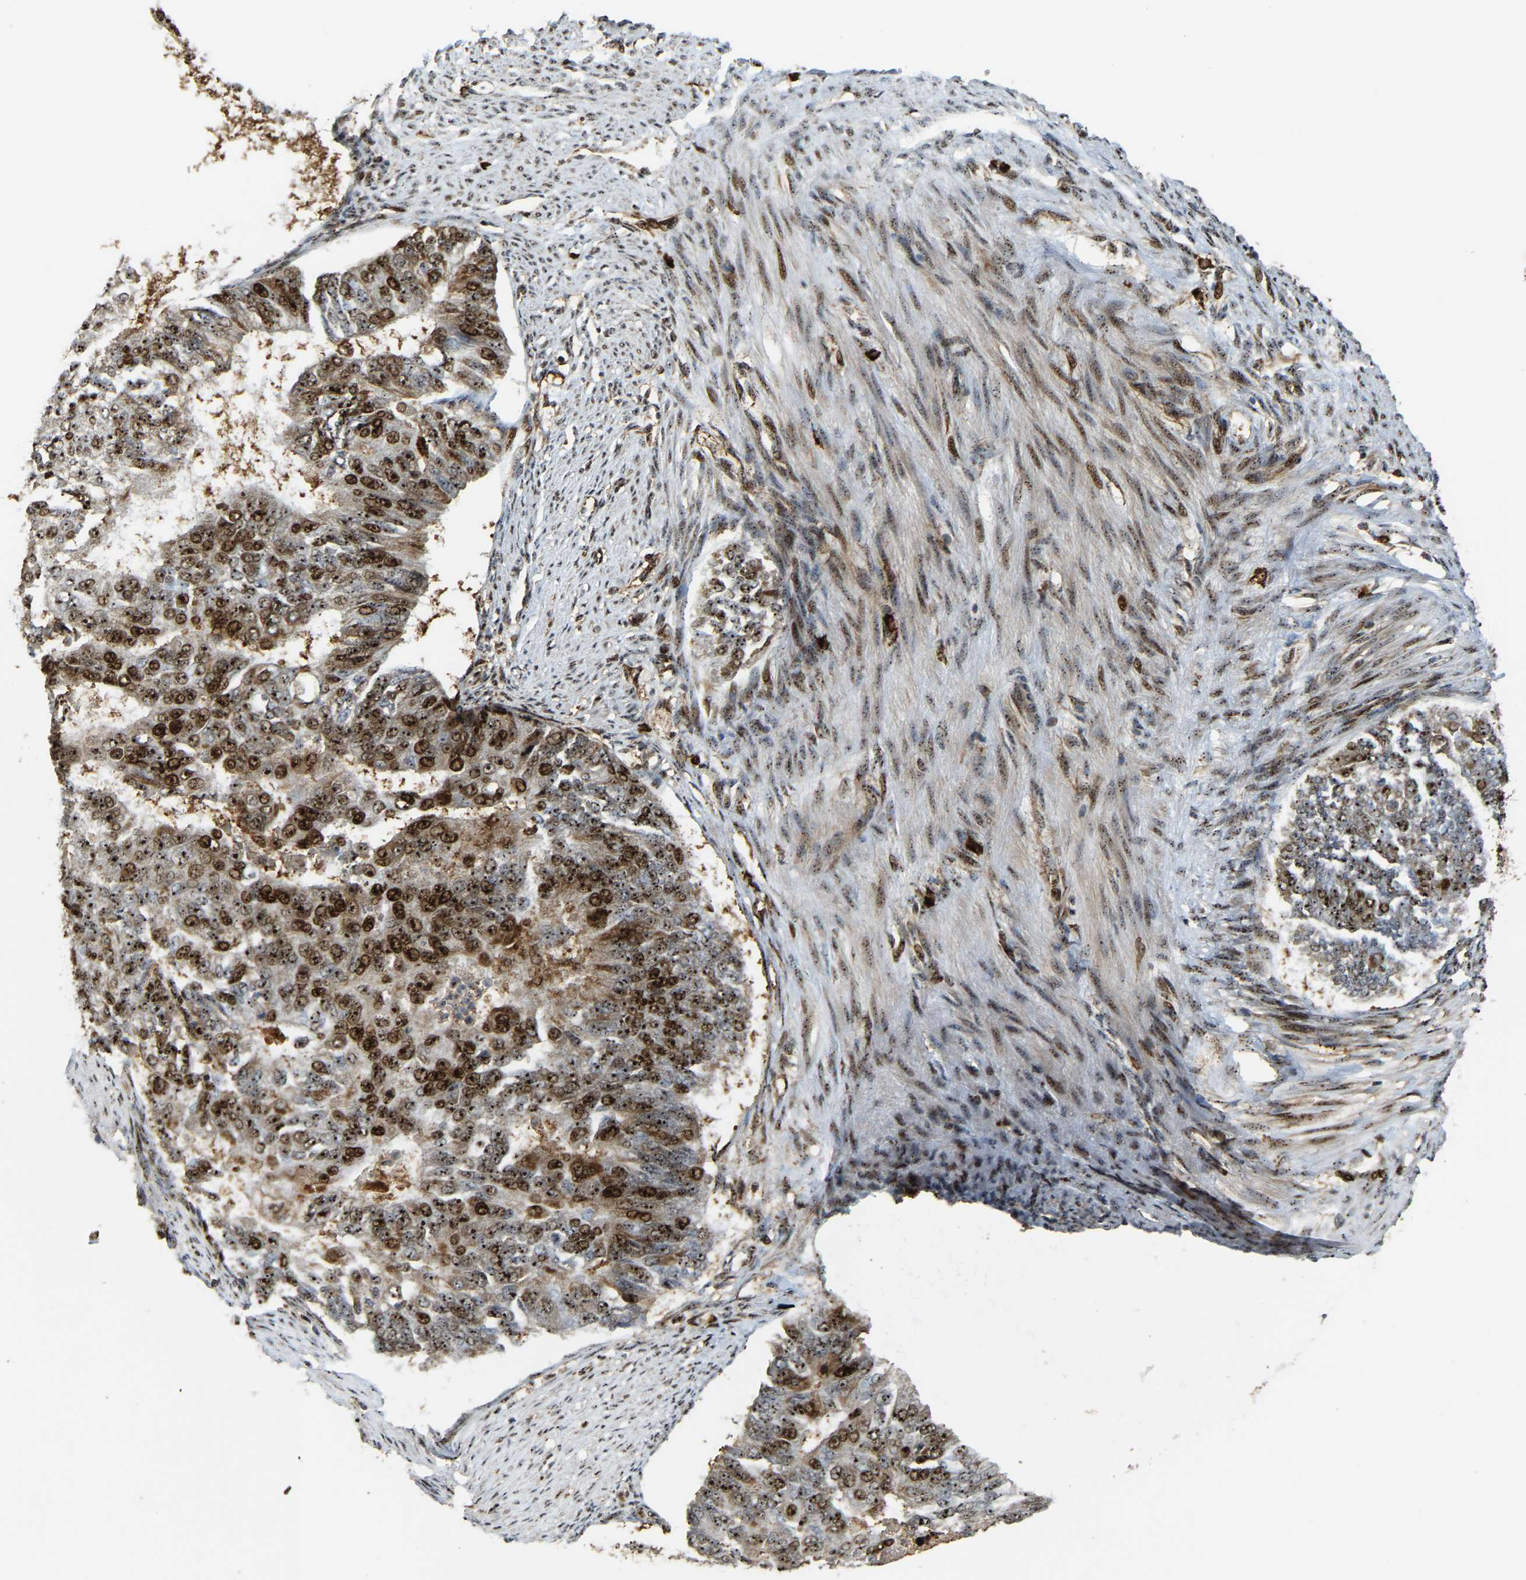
{"staining": {"intensity": "strong", "quantity": ">75%", "location": "cytoplasmic/membranous,nuclear"}, "tissue": "endometrial cancer", "cell_type": "Tumor cells", "image_type": "cancer", "snomed": [{"axis": "morphology", "description": "Adenocarcinoma, NOS"}, {"axis": "topography", "description": "Endometrium"}], "caption": "DAB (3,3'-diaminobenzidine) immunohistochemical staining of human adenocarcinoma (endometrial) reveals strong cytoplasmic/membranous and nuclear protein positivity in about >75% of tumor cells. The staining was performed using DAB to visualize the protein expression in brown, while the nuclei were stained in blue with hematoxylin (Magnification: 20x).", "gene": "ZNF687", "patient": {"sex": "female", "age": 32}}